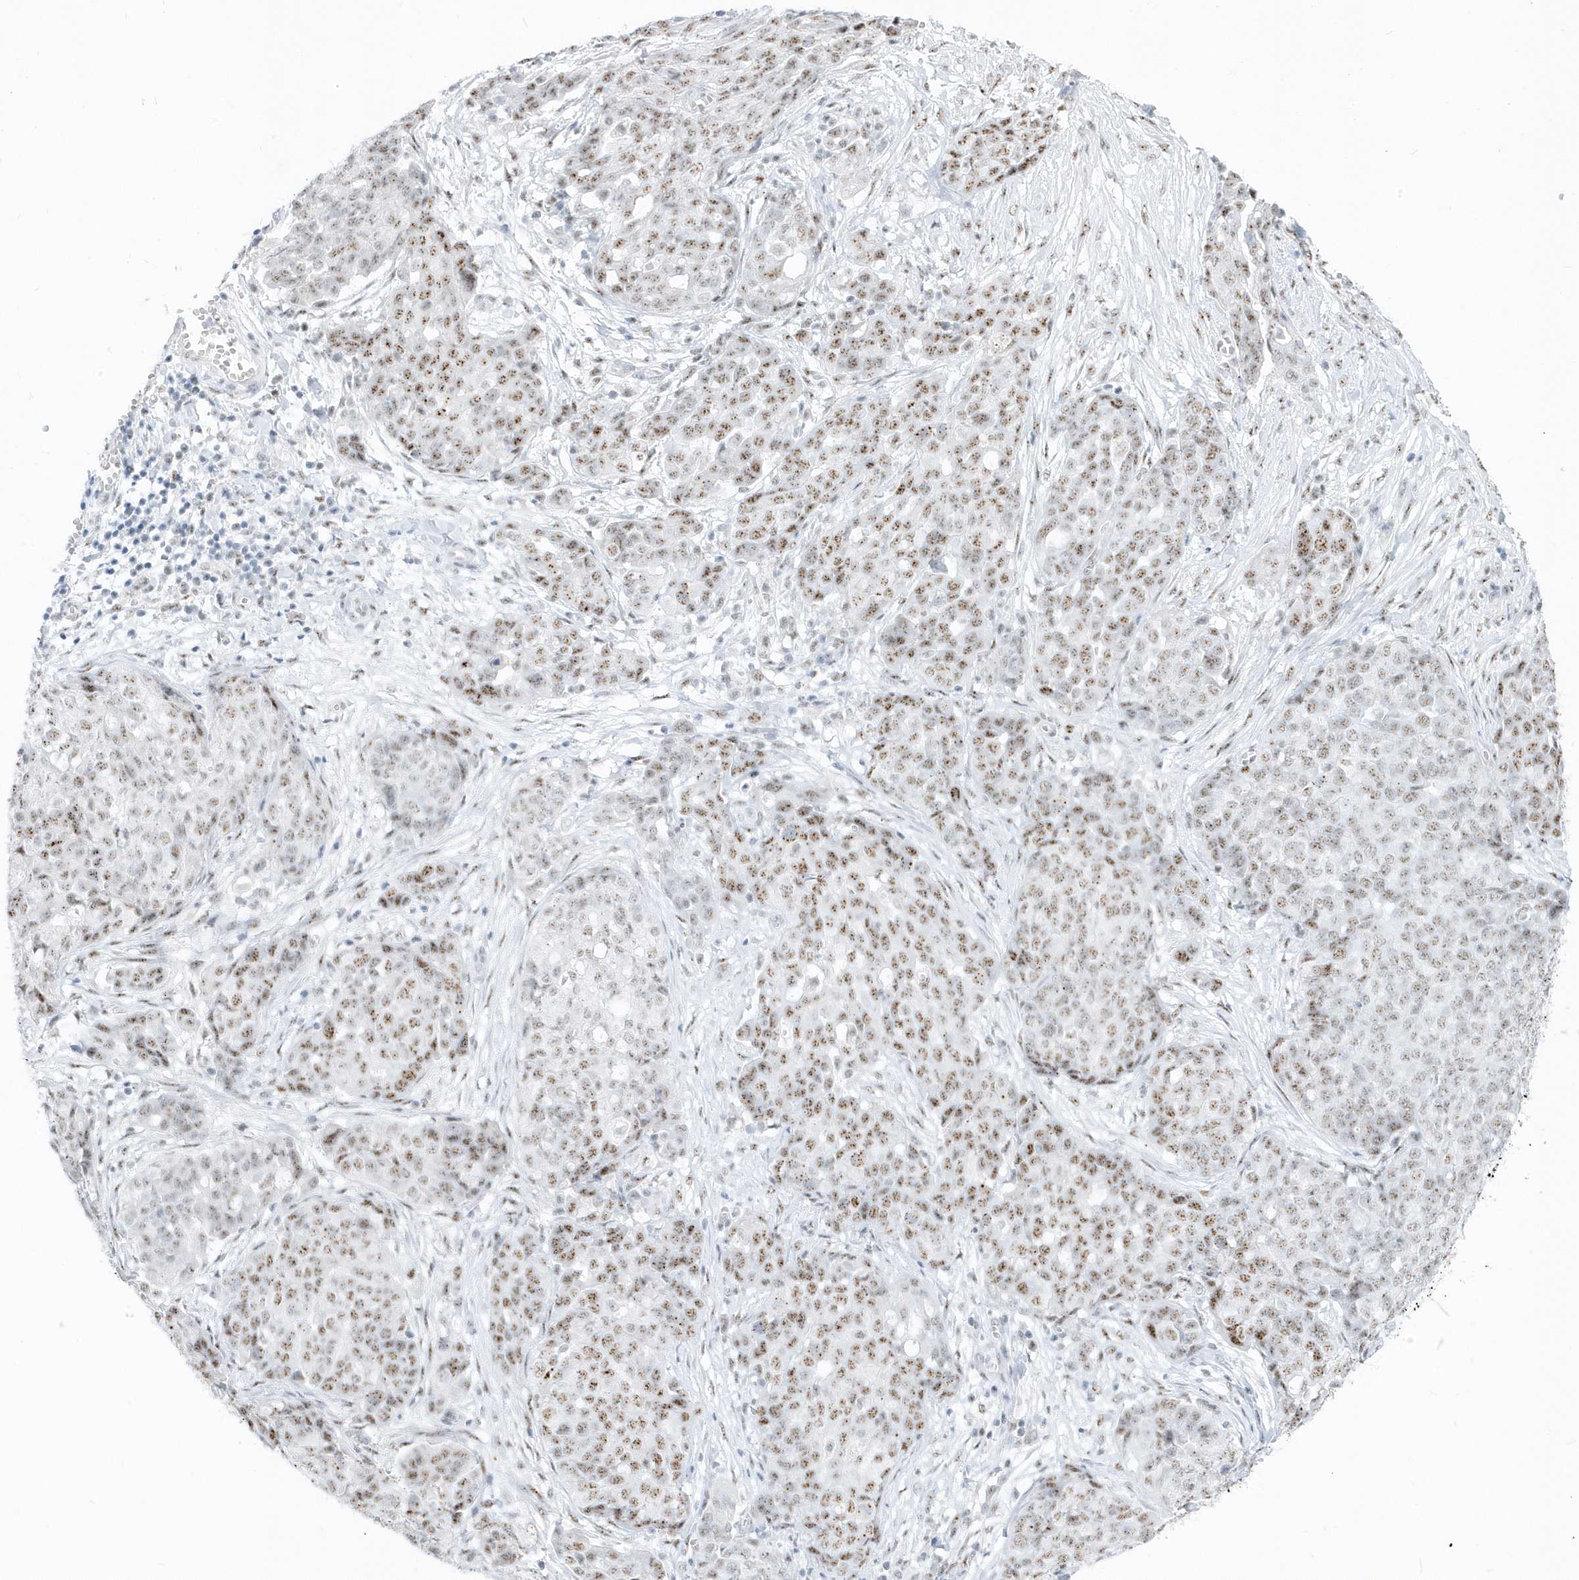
{"staining": {"intensity": "moderate", "quantity": ">75%", "location": "nuclear"}, "tissue": "ovarian cancer", "cell_type": "Tumor cells", "image_type": "cancer", "snomed": [{"axis": "morphology", "description": "Cystadenocarcinoma, serous, NOS"}, {"axis": "topography", "description": "Soft tissue"}, {"axis": "topography", "description": "Ovary"}], "caption": "Immunohistochemical staining of serous cystadenocarcinoma (ovarian) shows medium levels of moderate nuclear staining in approximately >75% of tumor cells.", "gene": "PLEKHN1", "patient": {"sex": "female", "age": 57}}